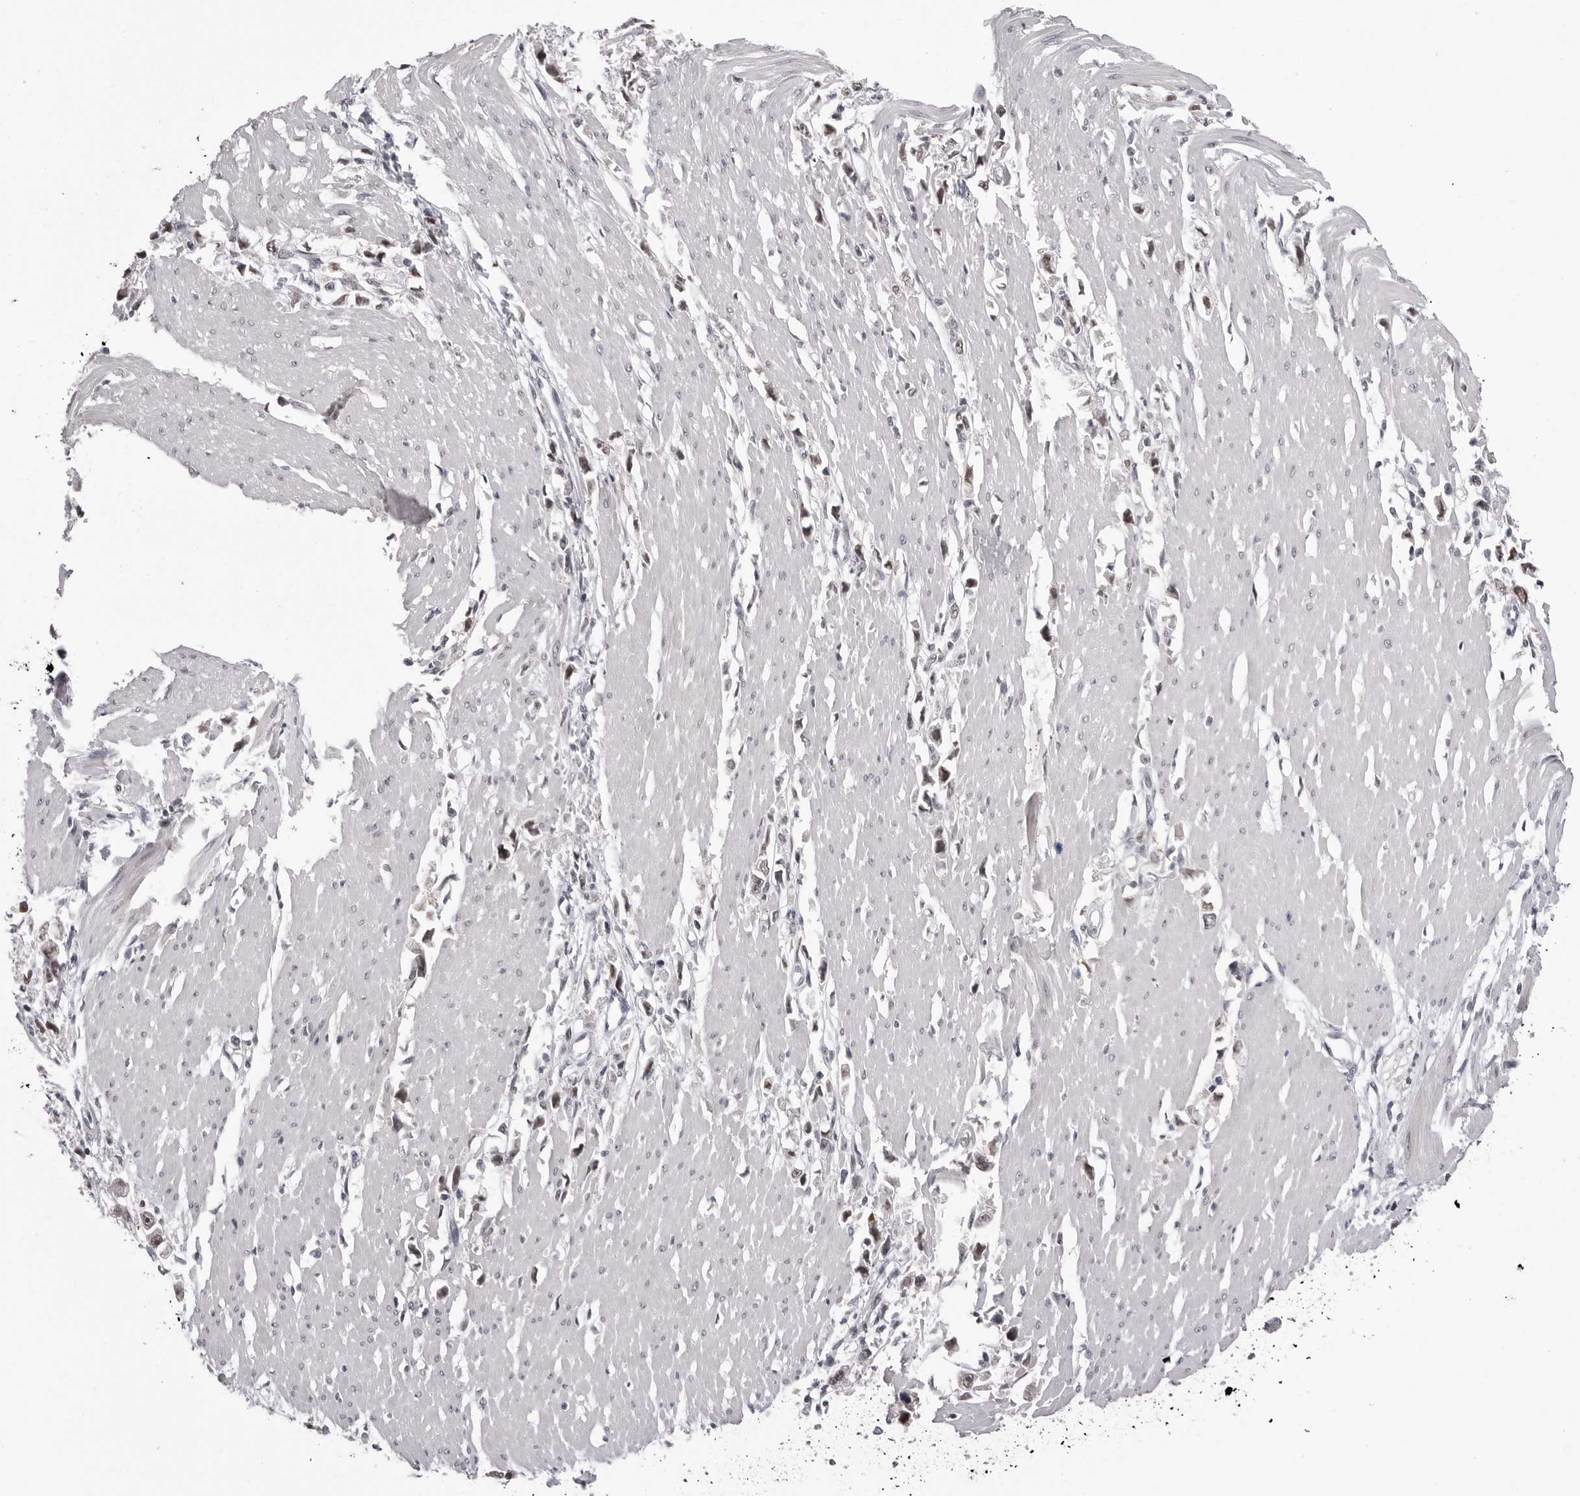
{"staining": {"intensity": "weak", "quantity": ">75%", "location": "nuclear"}, "tissue": "stomach cancer", "cell_type": "Tumor cells", "image_type": "cancer", "snomed": [{"axis": "morphology", "description": "Adenocarcinoma, NOS"}, {"axis": "topography", "description": "Stomach"}], "caption": "Immunohistochemical staining of adenocarcinoma (stomach) displays low levels of weak nuclear positivity in approximately >75% of tumor cells.", "gene": "DLG2", "patient": {"sex": "female", "age": 59}}